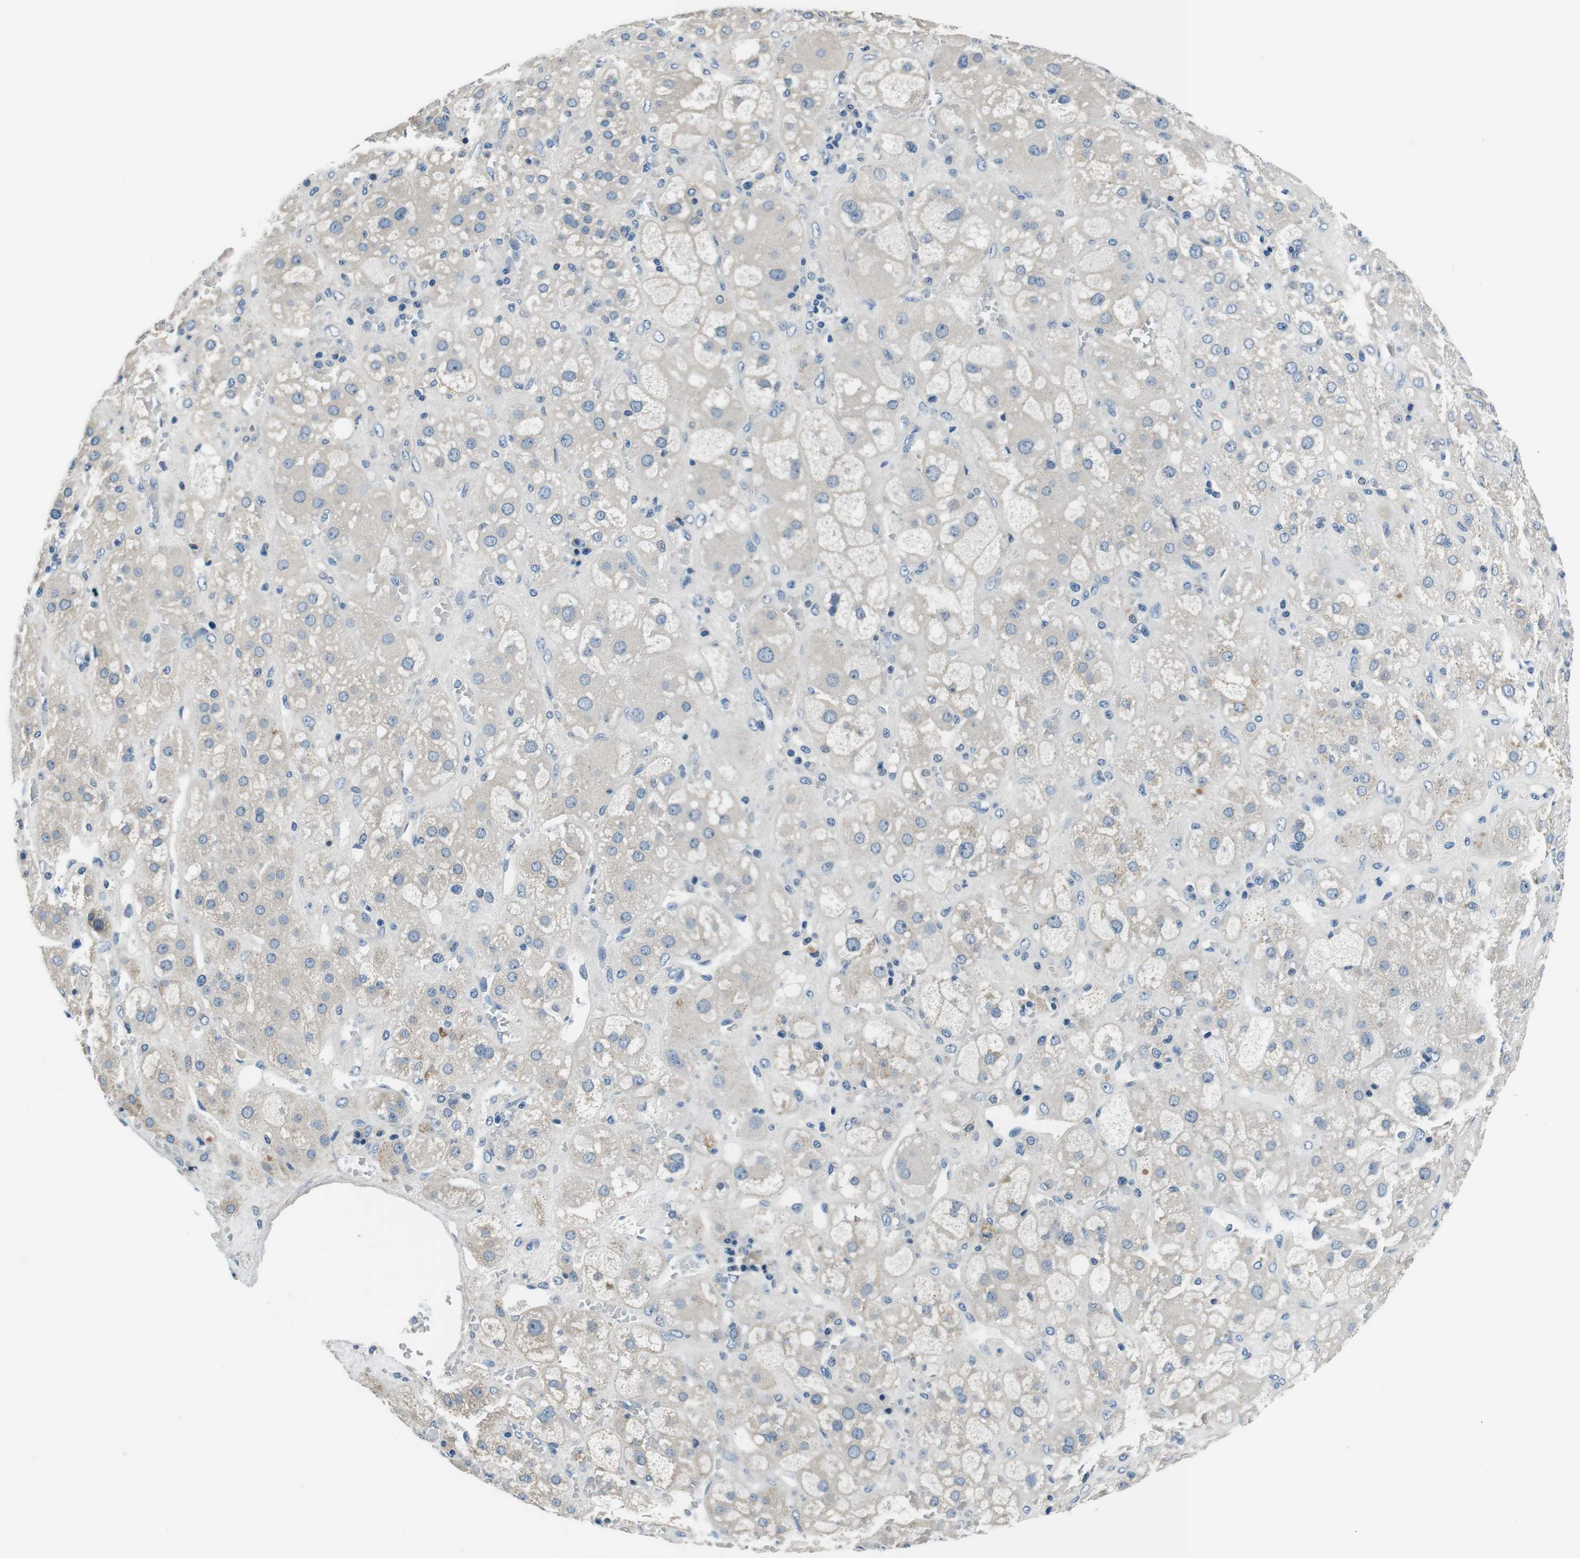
{"staining": {"intensity": "moderate", "quantity": "<25%", "location": "cytoplasmic/membranous"}, "tissue": "adrenal gland", "cell_type": "Glandular cells", "image_type": "normal", "snomed": [{"axis": "morphology", "description": "Normal tissue, NOS"}, {"axis": "topography", "description": "Adrenal gland"}], "caption": "The histopathology image displays staining of benign adrenal gland, revealing moderate cytoplasmic/membranous protein expression (brown color) within glandular cells. The protein is stained brown, and the nuclei are stained in blue (DAB IHC with brightfield microscopy, high magnification).", "gene": "KCNJ5", "patient": {"sex": "female", "age": 47}}